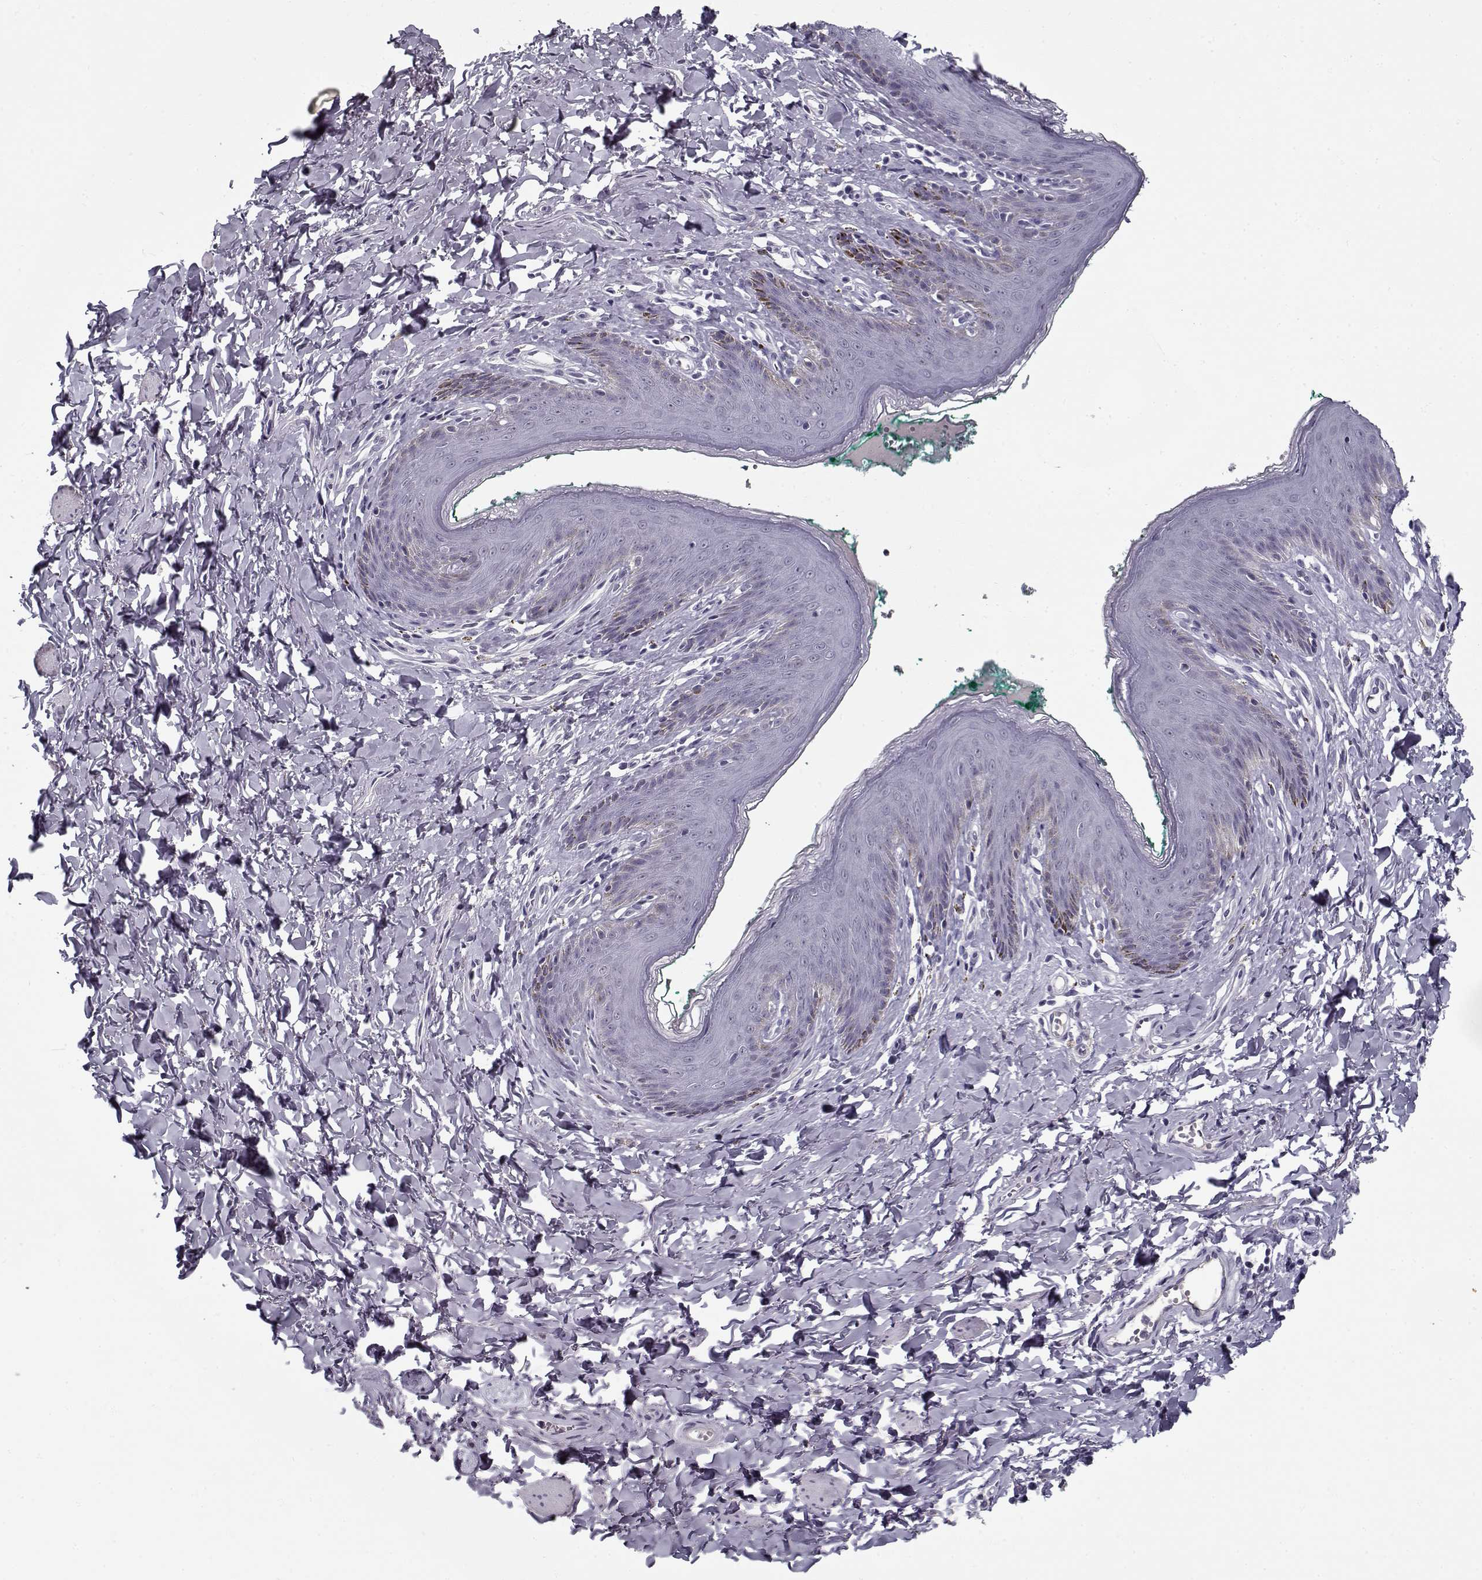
{"staining": {"intensity": "negative", "quantity": "none", "location": "none"}, "tissue": "skin", "cell_type": "Epidermal cells", "image_type": "normal", "snomed": [{"axis": "morphology", "description": "Normal tissue, NOS"}, {"axis": "topography", "description": "Vulva"}], "caption": "The immunohistochemistry (IHC) photomicrograph has no significant staining in epidermal cells of skin.", "gene": "SPACA9", "patient": {"sex": "female", "age": 66}}